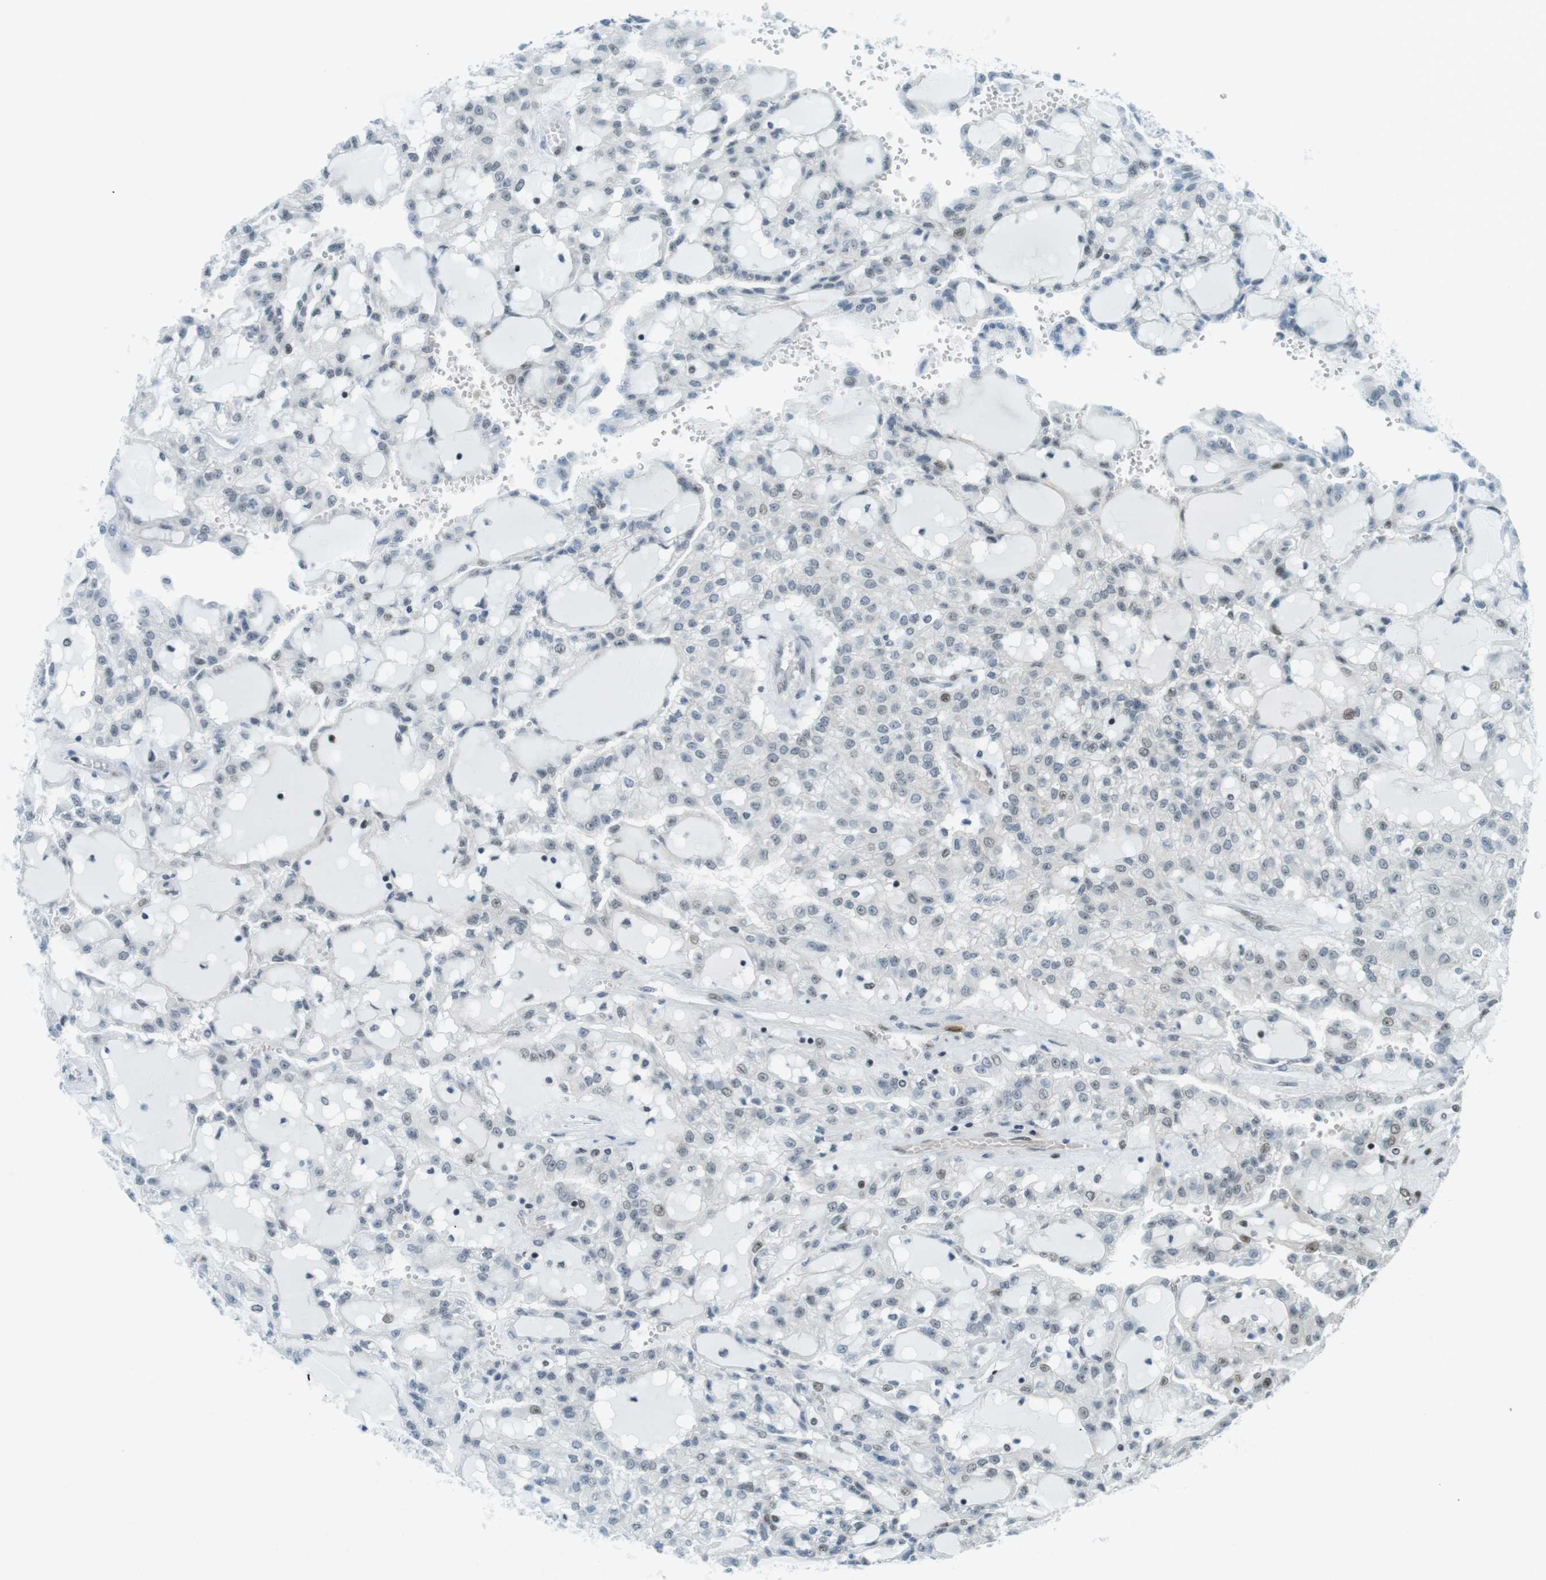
{"staining": {"intensity": "weak", "quantity": "<25%", "location": "nuclear"}, "tissue": "renal cancer", "cell_type": "Tumor cells", "image_type": "cancer", "snomed": [{"axis": "morphology", "description": "Adenocarcinoma, NOS"}, {"axis": "topography", "description": "Kidney"}], "caption": "There is no significant expression in tumor cells of renal adenocarcinoma. Brightfield microscopy of immunohistochemistry stained with DAB (3,3'-diaminobenzidine) (brown) and hematoxylin (blue), captured at high magnification.", "gene": "UBB", "patient": {"sex": "male", "age": 63}}